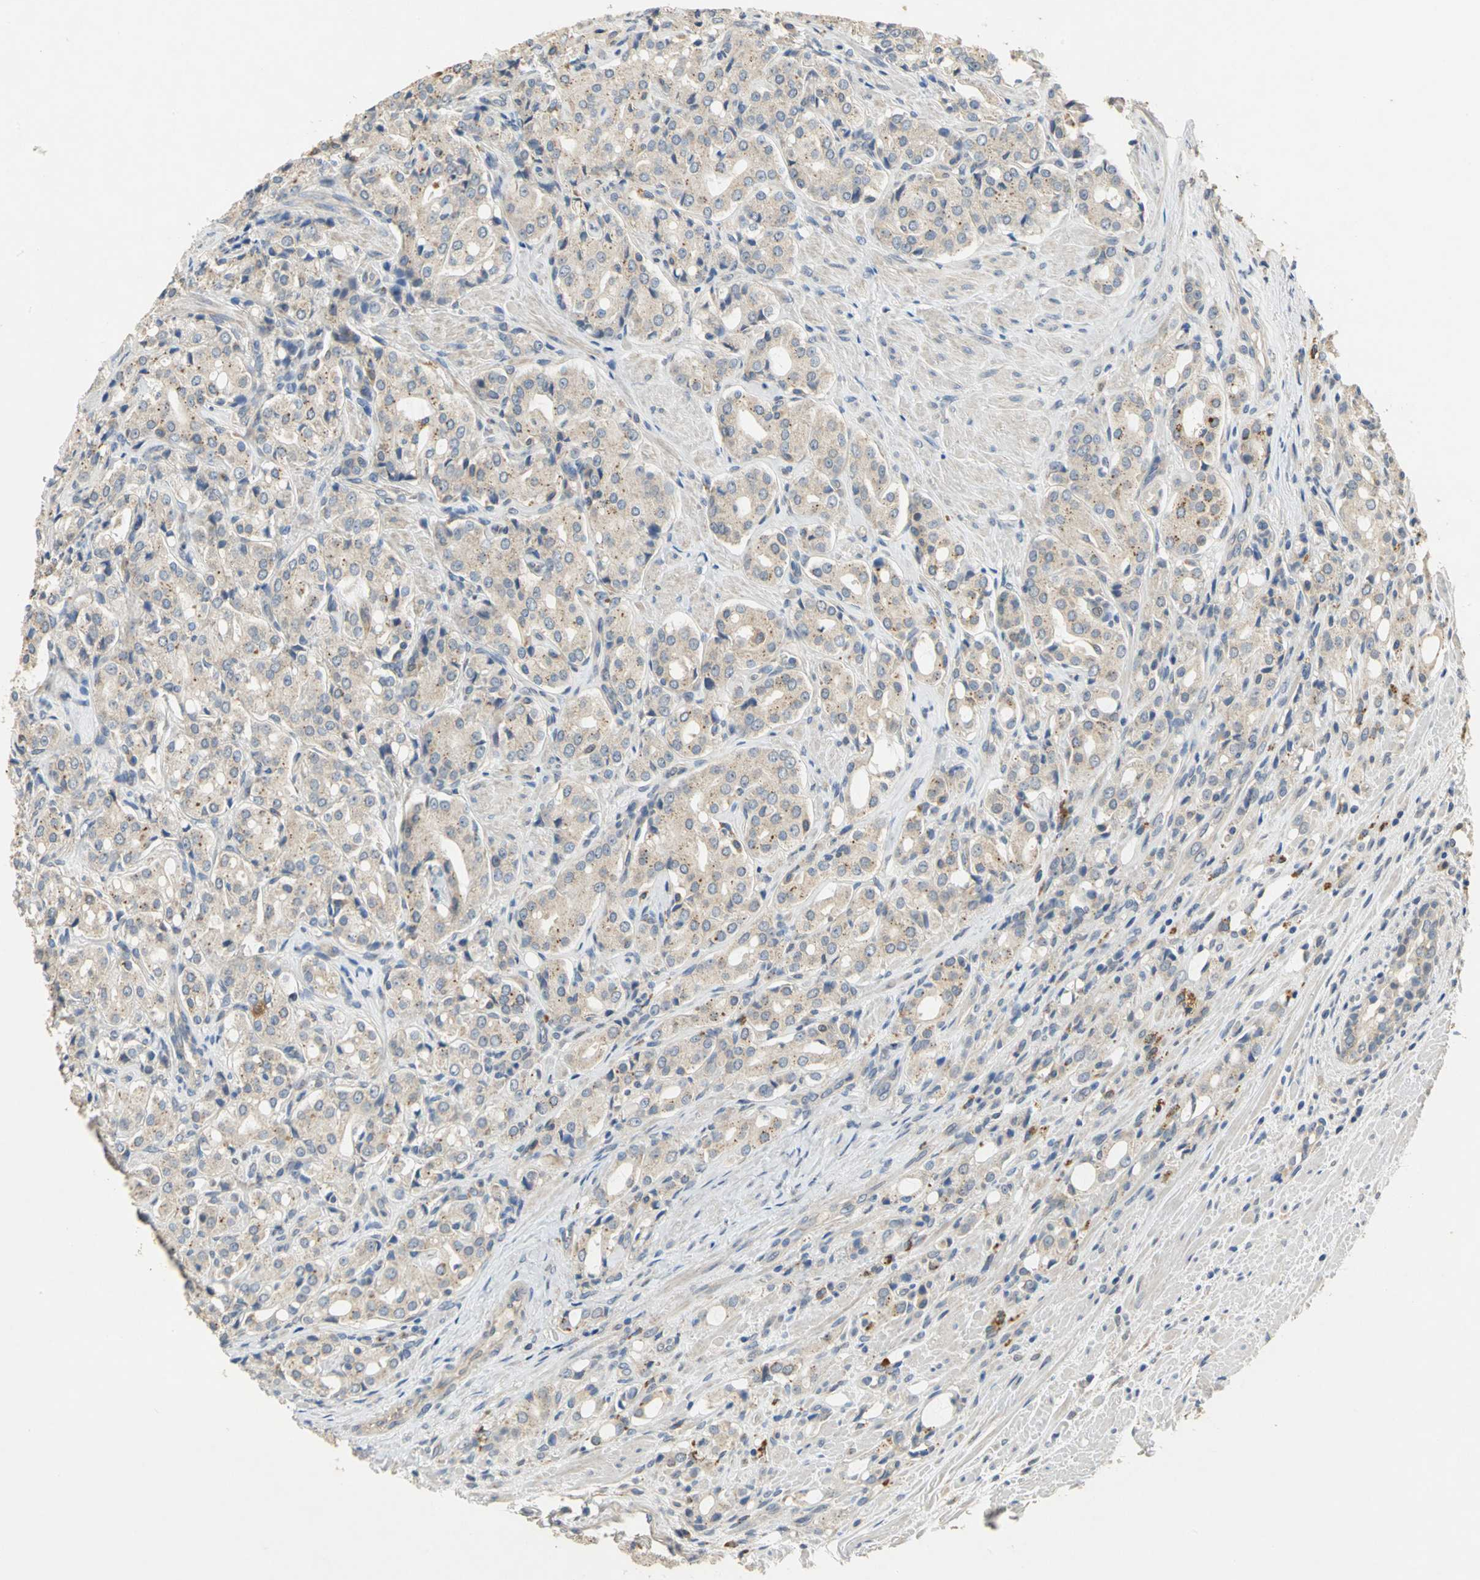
{"staining": {"intensity": "weak", "quantity": "25%-75%", "location": "cytoplasmic/membranous"}, "tissue": "prostate cancer", "cell_type": "Tumor cells", "image_type": "cancer", "snomed": [{"axis": "morphology", "description": "Adenocarcinoma, High grade"}, {"axis": "topography", "description": "Prostate"}], "caption": "Protein expression by IHC reveals weak cytoplasmic/membranous expression in about 25%-75% of tumor cells in prostate cancer.", "gene": "IL17RB", "patient": {"sex": "male", "age": 72}}